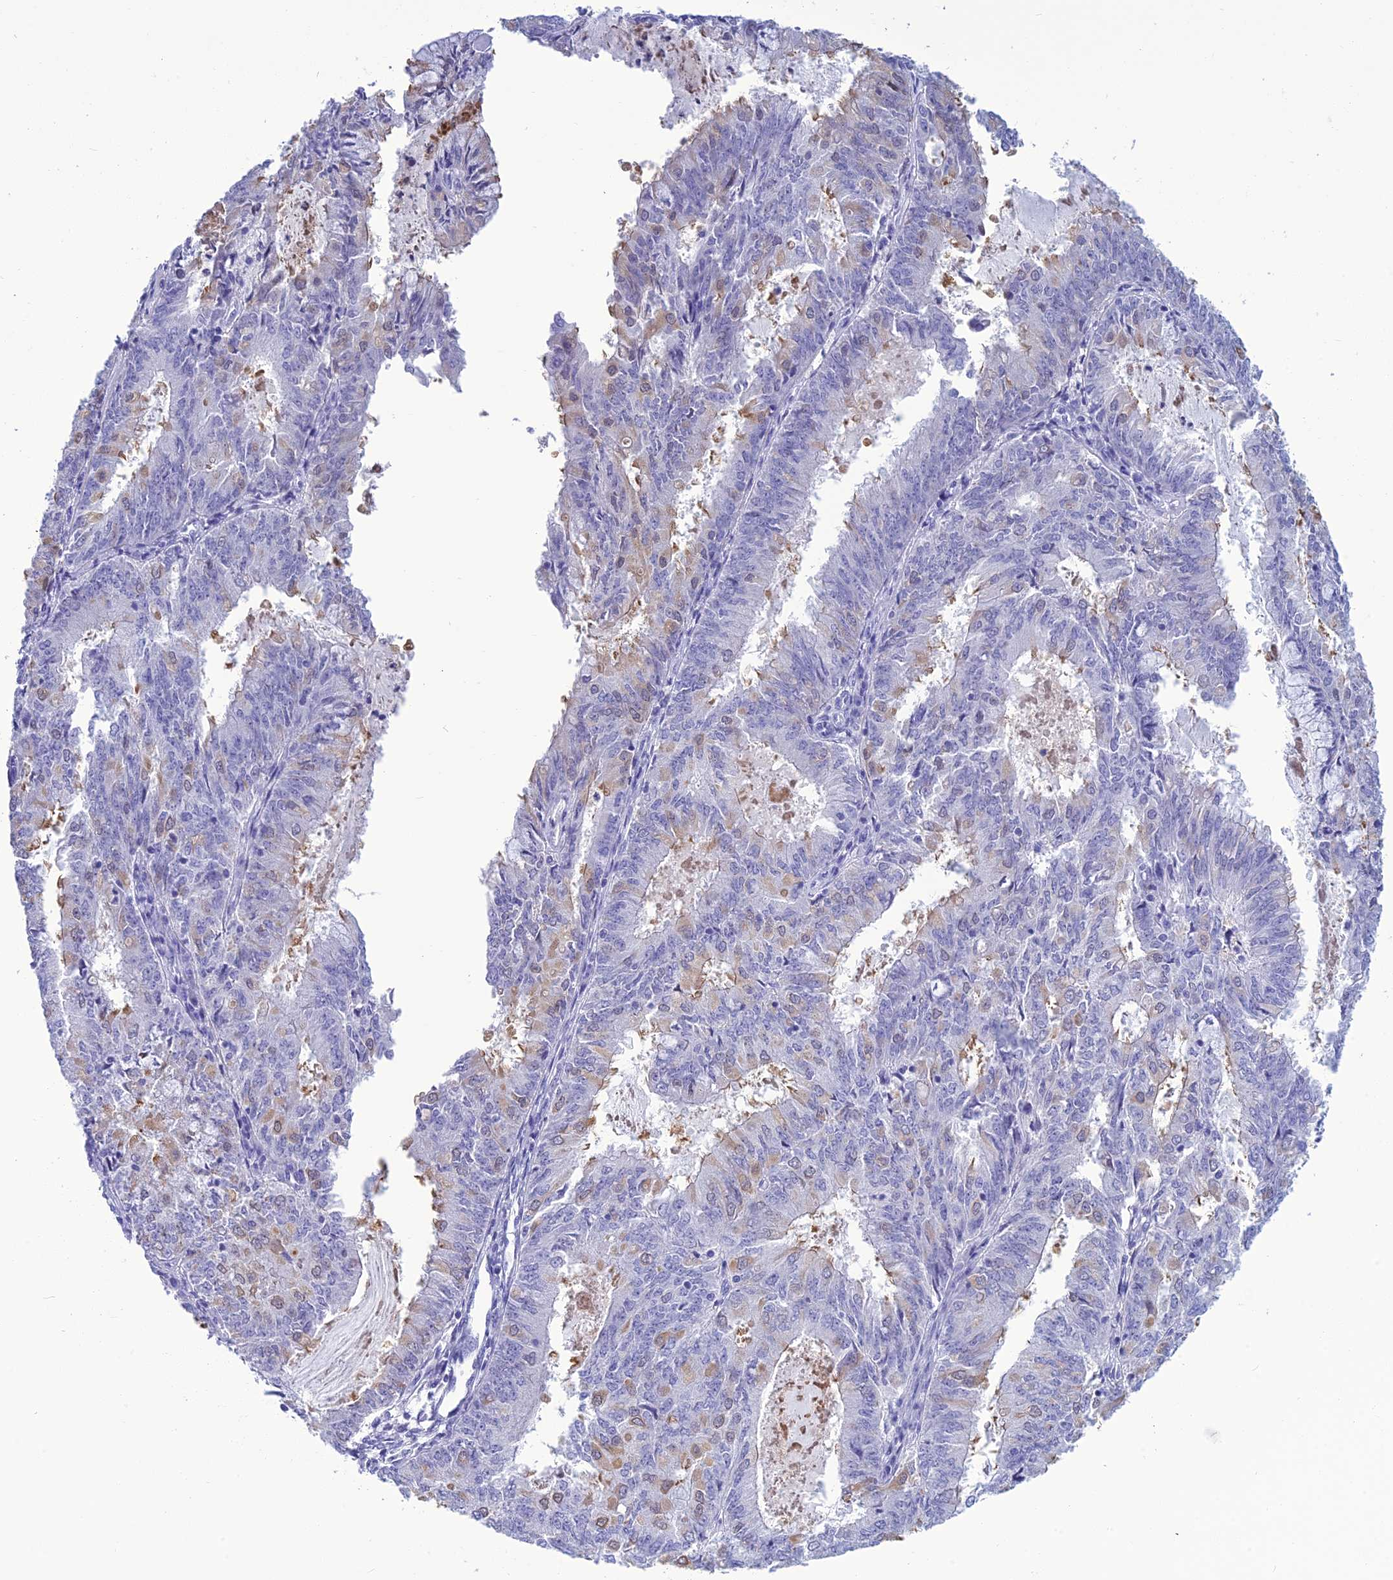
{"staining": {"intensity": "weak", "quantity": "<25%", "location": "cytoplasmic/membranous"}, "tissue": "endometrial cancer", "cell_type": "Tumor cells", "image_type": "cancer", "snomed": [{"axis": "morphology", "description": "Adenocarcinoma, NOS"}, {"axis": "topography", "description": "Endometrium"}], "caption": "IHC of human adenocarcinoma (endometrial) exhibits no expression in tumor cells. (DAB immunohistochemistry, high magnification).", "gene": "BBS2", "patient": {"sex": "female", "age": 57}}